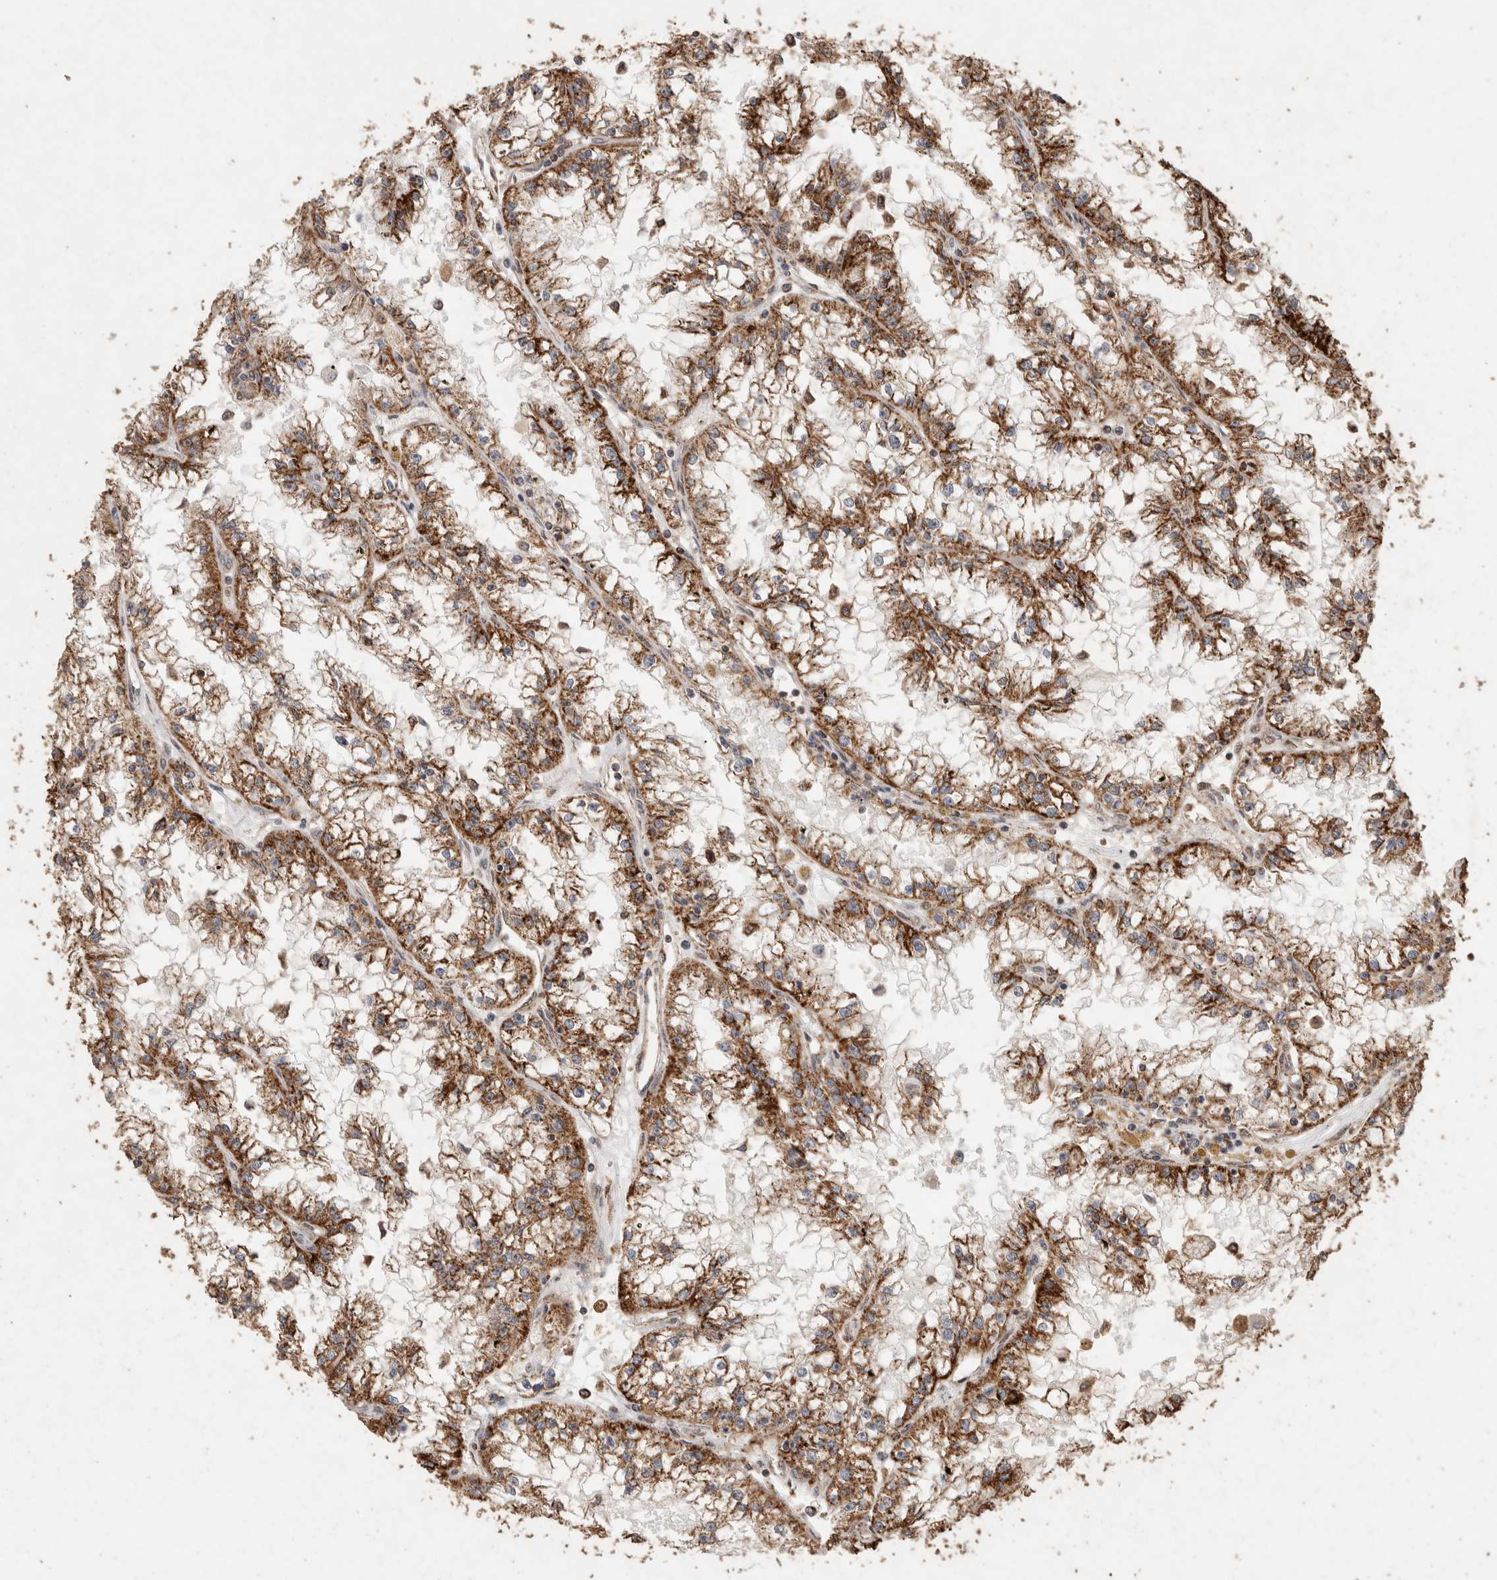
{"staining": {"intensity": "strong", "quantity": ">75%", "location": "cytoplasmic/membranous"}, "tissue": "renal cancer", "cell_type": "Tumor cells", "image_type": "cancer", "snomed": [{"axis": "morphology", "description": "Adenocarcinoma, NOS"}, {"axis": "topography", "description": "Kidney"}], "caption": "Renal cancer stained with a brown dye reveals strong cytoplasmic/membranous positive staining in approximately >75% of tumor cells.", "gene": "ACADM", "patient": {"sex": "male", "age": 56}}